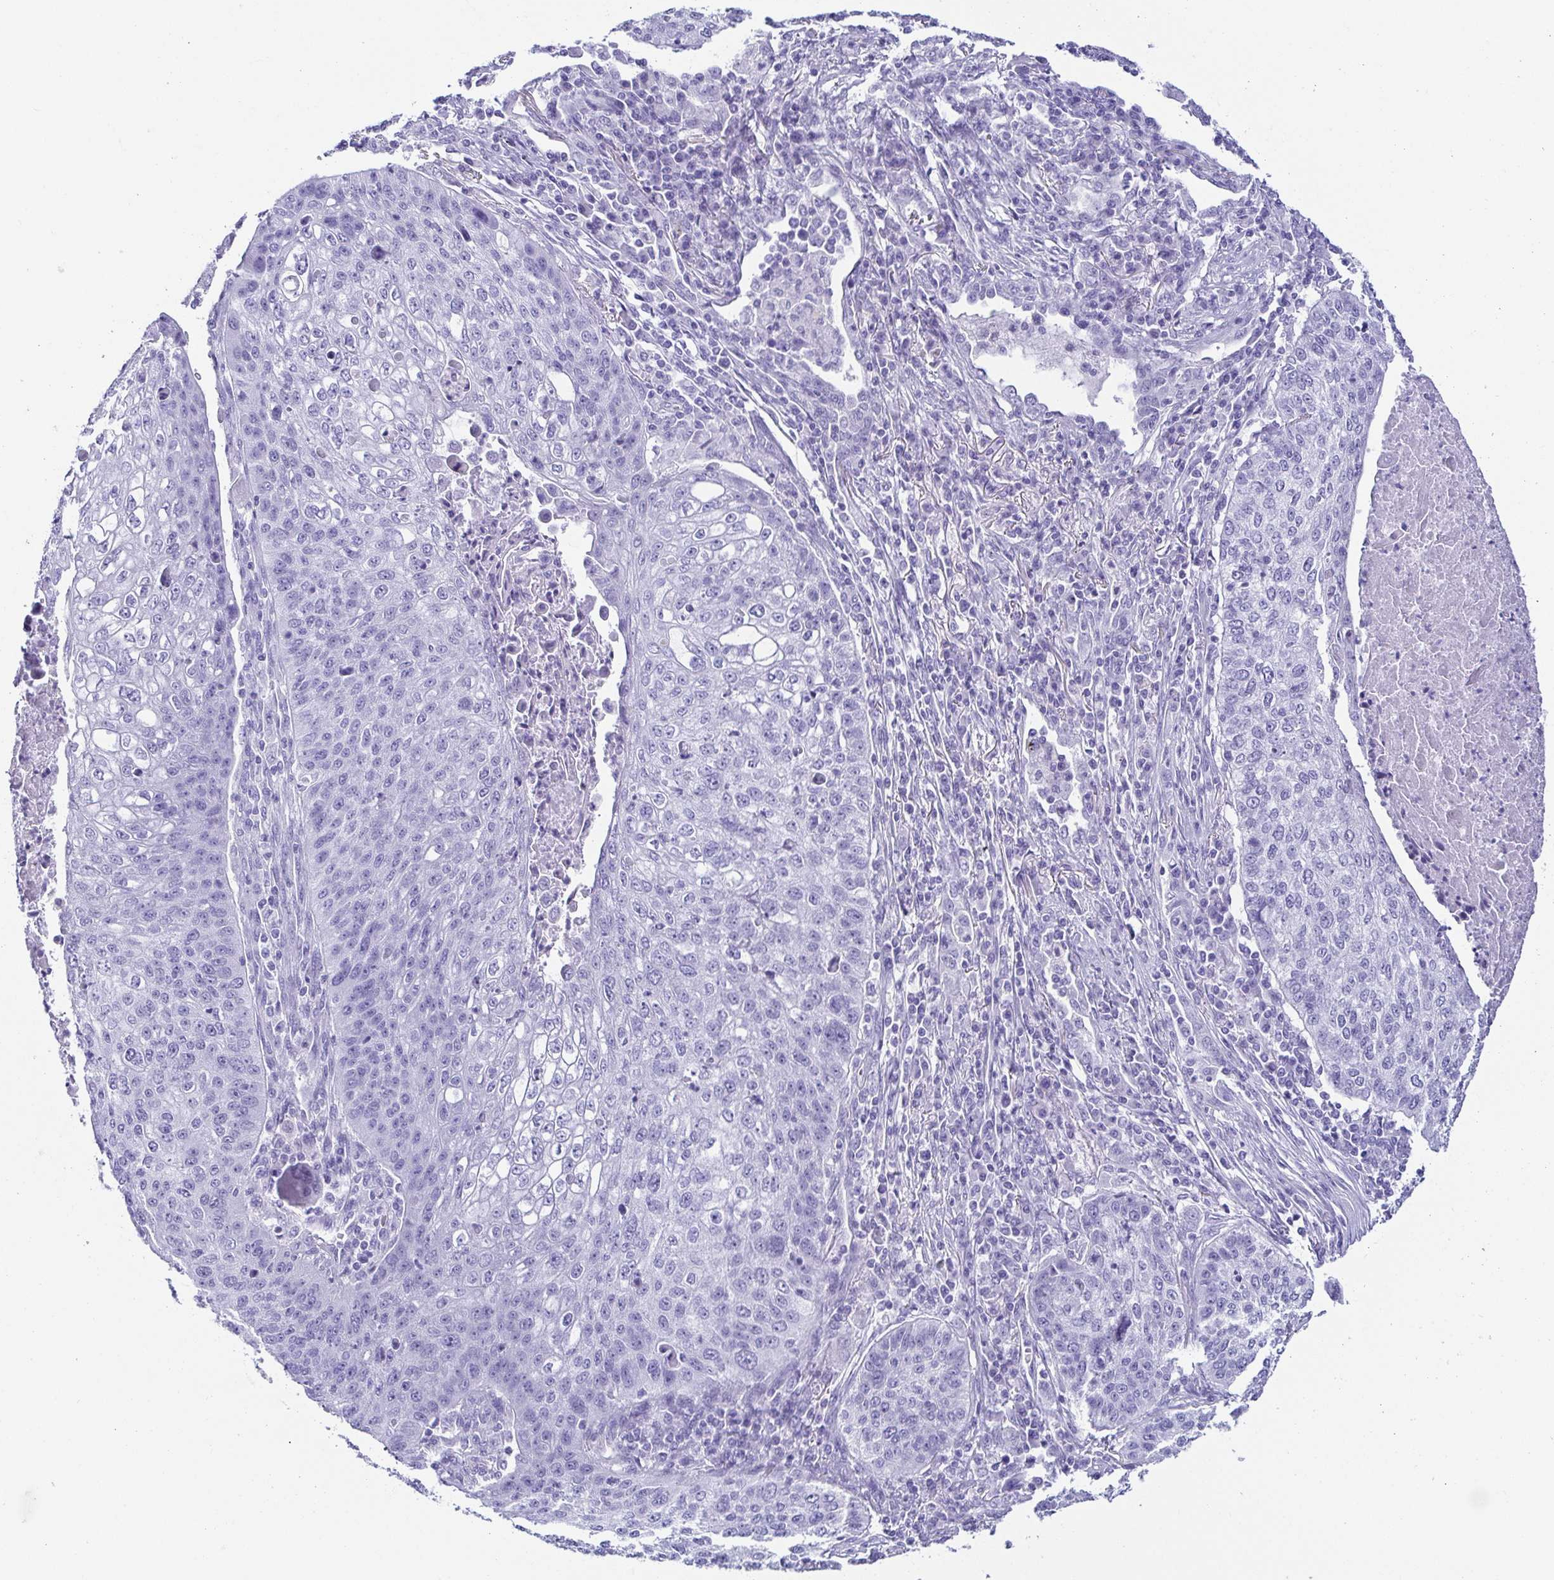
{"staining": {"intensity": "negative", "quantity": "none", "location": "none"}, "tissue": "lung cancer", "cell_type": "Tumor cells", "image_type": "cancer", "snomed": [{"axis": "morphology", "description": "Squamous cell carcinoma, NOS"}, {"axis": "topography", "description": "Lung"}], "caption": "Protein analysis of lung squamous cell carcinoma shows no significant expression in tumor cells. (Immunohistochemistry, brightfield microscopy, high magnification).", "gene": "CD164L2", "patient": {"sex": "male", "age": 63}}